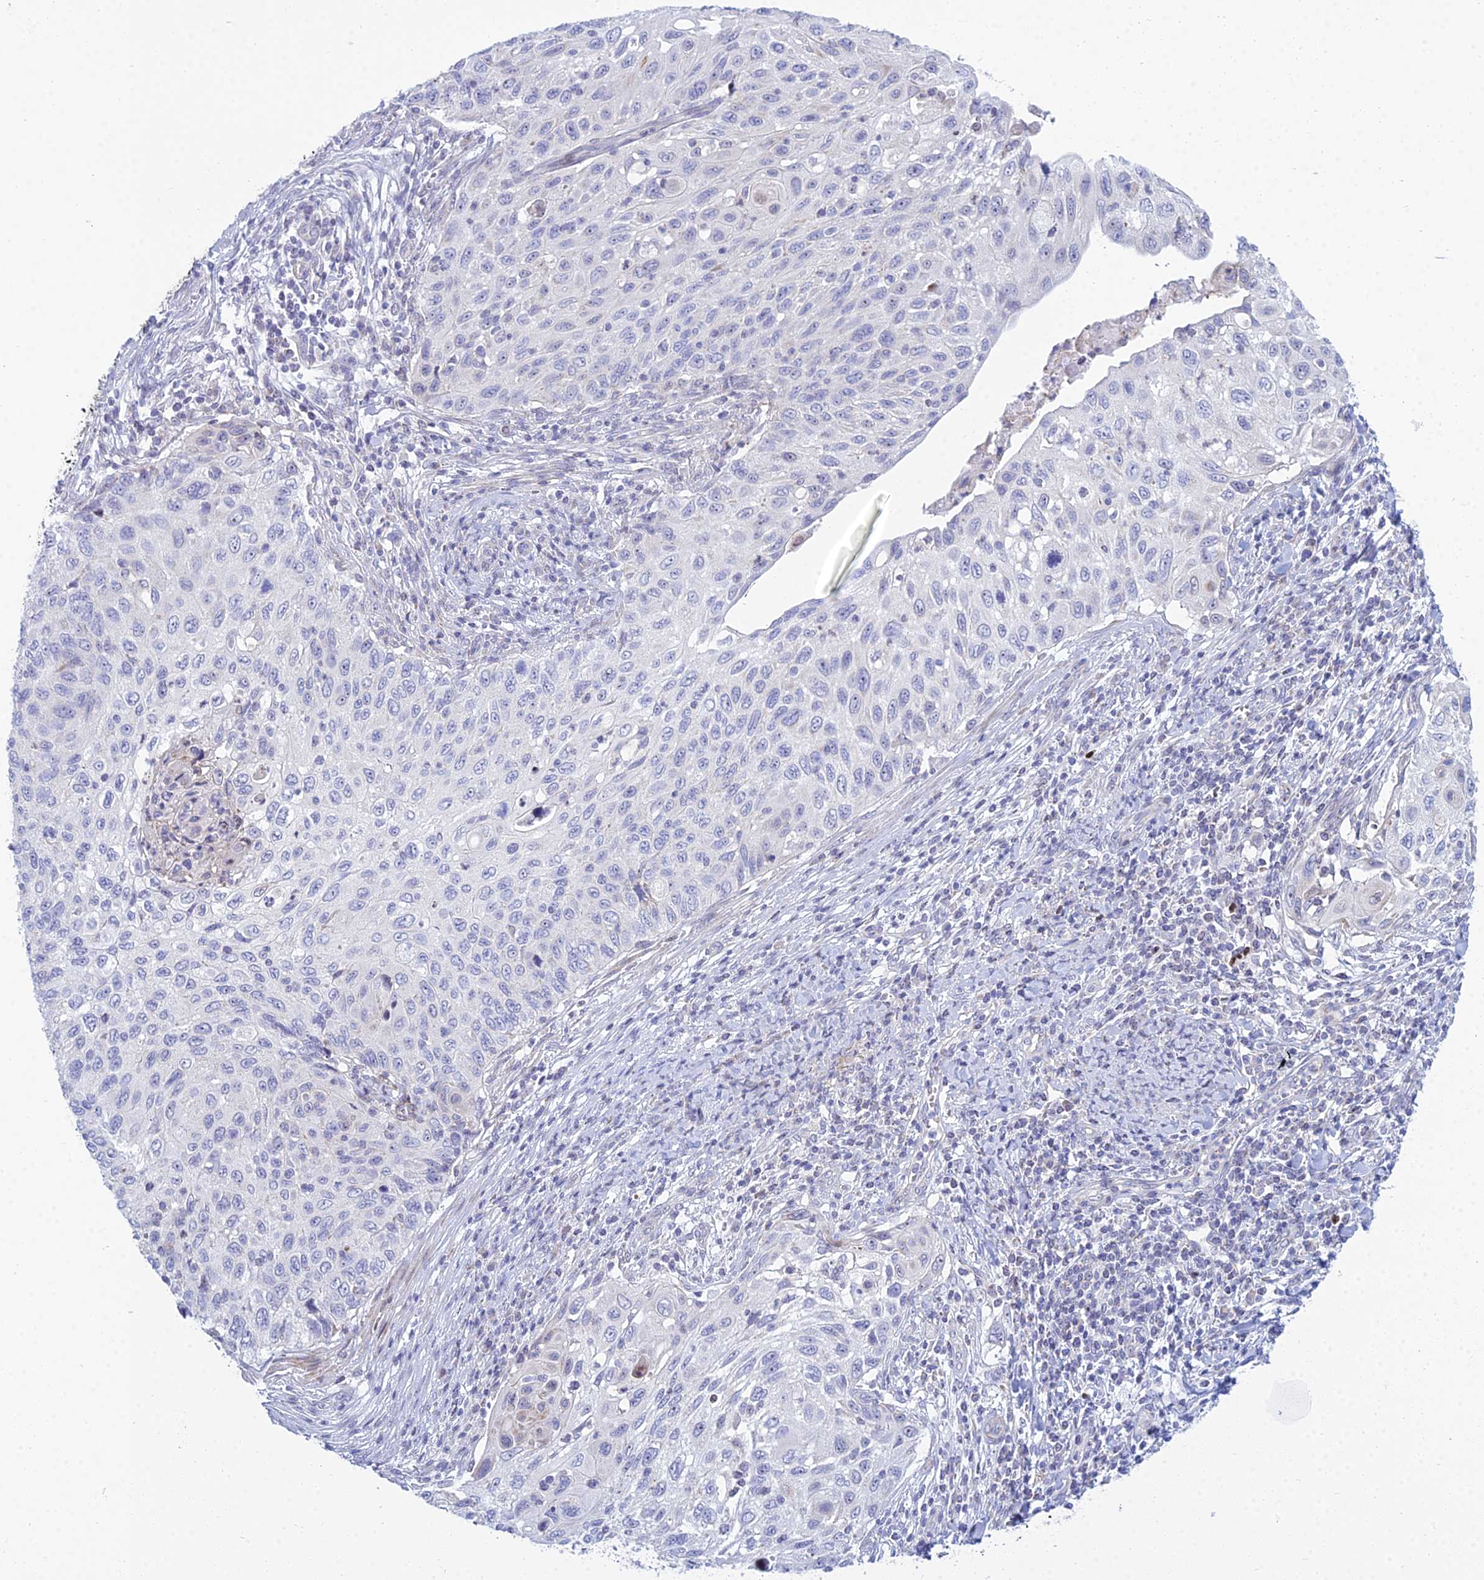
{"staining": {"intensity": "negative", "quantity": "none", "location": "none"}, "tissue": "cervical cancer", "cell_type": "Tumor cells", "image_type": "cancer", "snomed": [{"axis": "morphology", "description": "Squamous cell carcinoma, NOS"}, {"axis": "topography", "description": "Cervix"}], "caption": "Cervical cancer (squamous cell carcinoma) was stained to show a protein in brown. There is no significant staining in tumor cells. (Brightfield microscopy of DAB (3,3'-diaminobenzidine) immunohistochemistry (IHC) at high magnification).", "gene": "PRR13", "patient": {"sex": "female", "age": 70}}